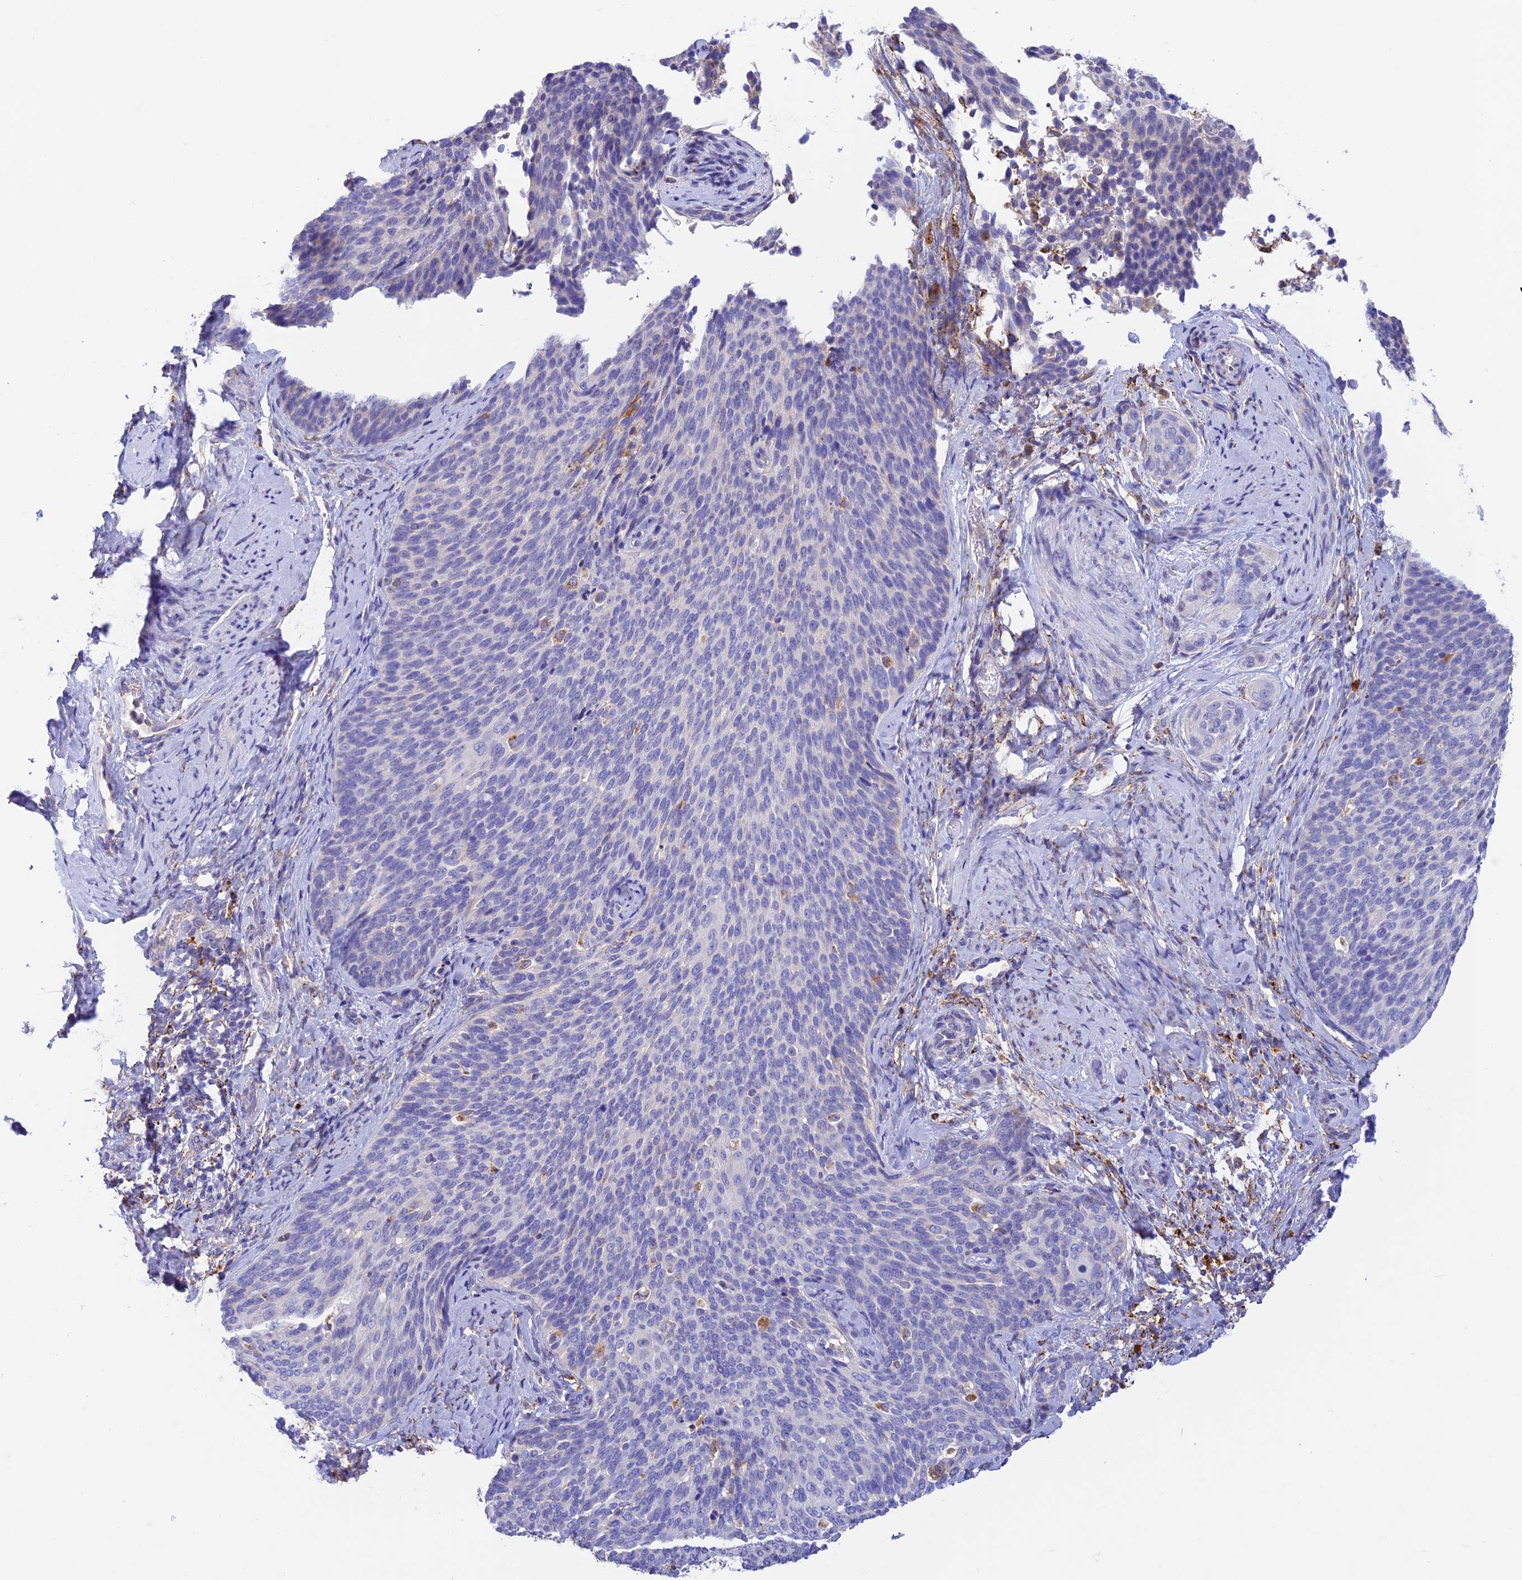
{"staining": {"intensity": "moderate", "quantity": "<25%", "location": "cytoplasmic/membranous"}, "tissue": "cervical cancer", "cell_type": "Tumor cells", "image_type": "cancer", "snomed": [{"axis": "morphology", "description": "Squamous cell carcinoma, NOS"}, {"axis": "topography", "description": "Cervix"}], "caption": "An immunohistochemistry micrograph of tumor tissue is shown. Protein staining in brown shows moderate cytoplasmic/membranous positivity in cervical cancer within tumor cells.", "gene": "VKORC1", "patient": {"sex": "female", "age": 50}}